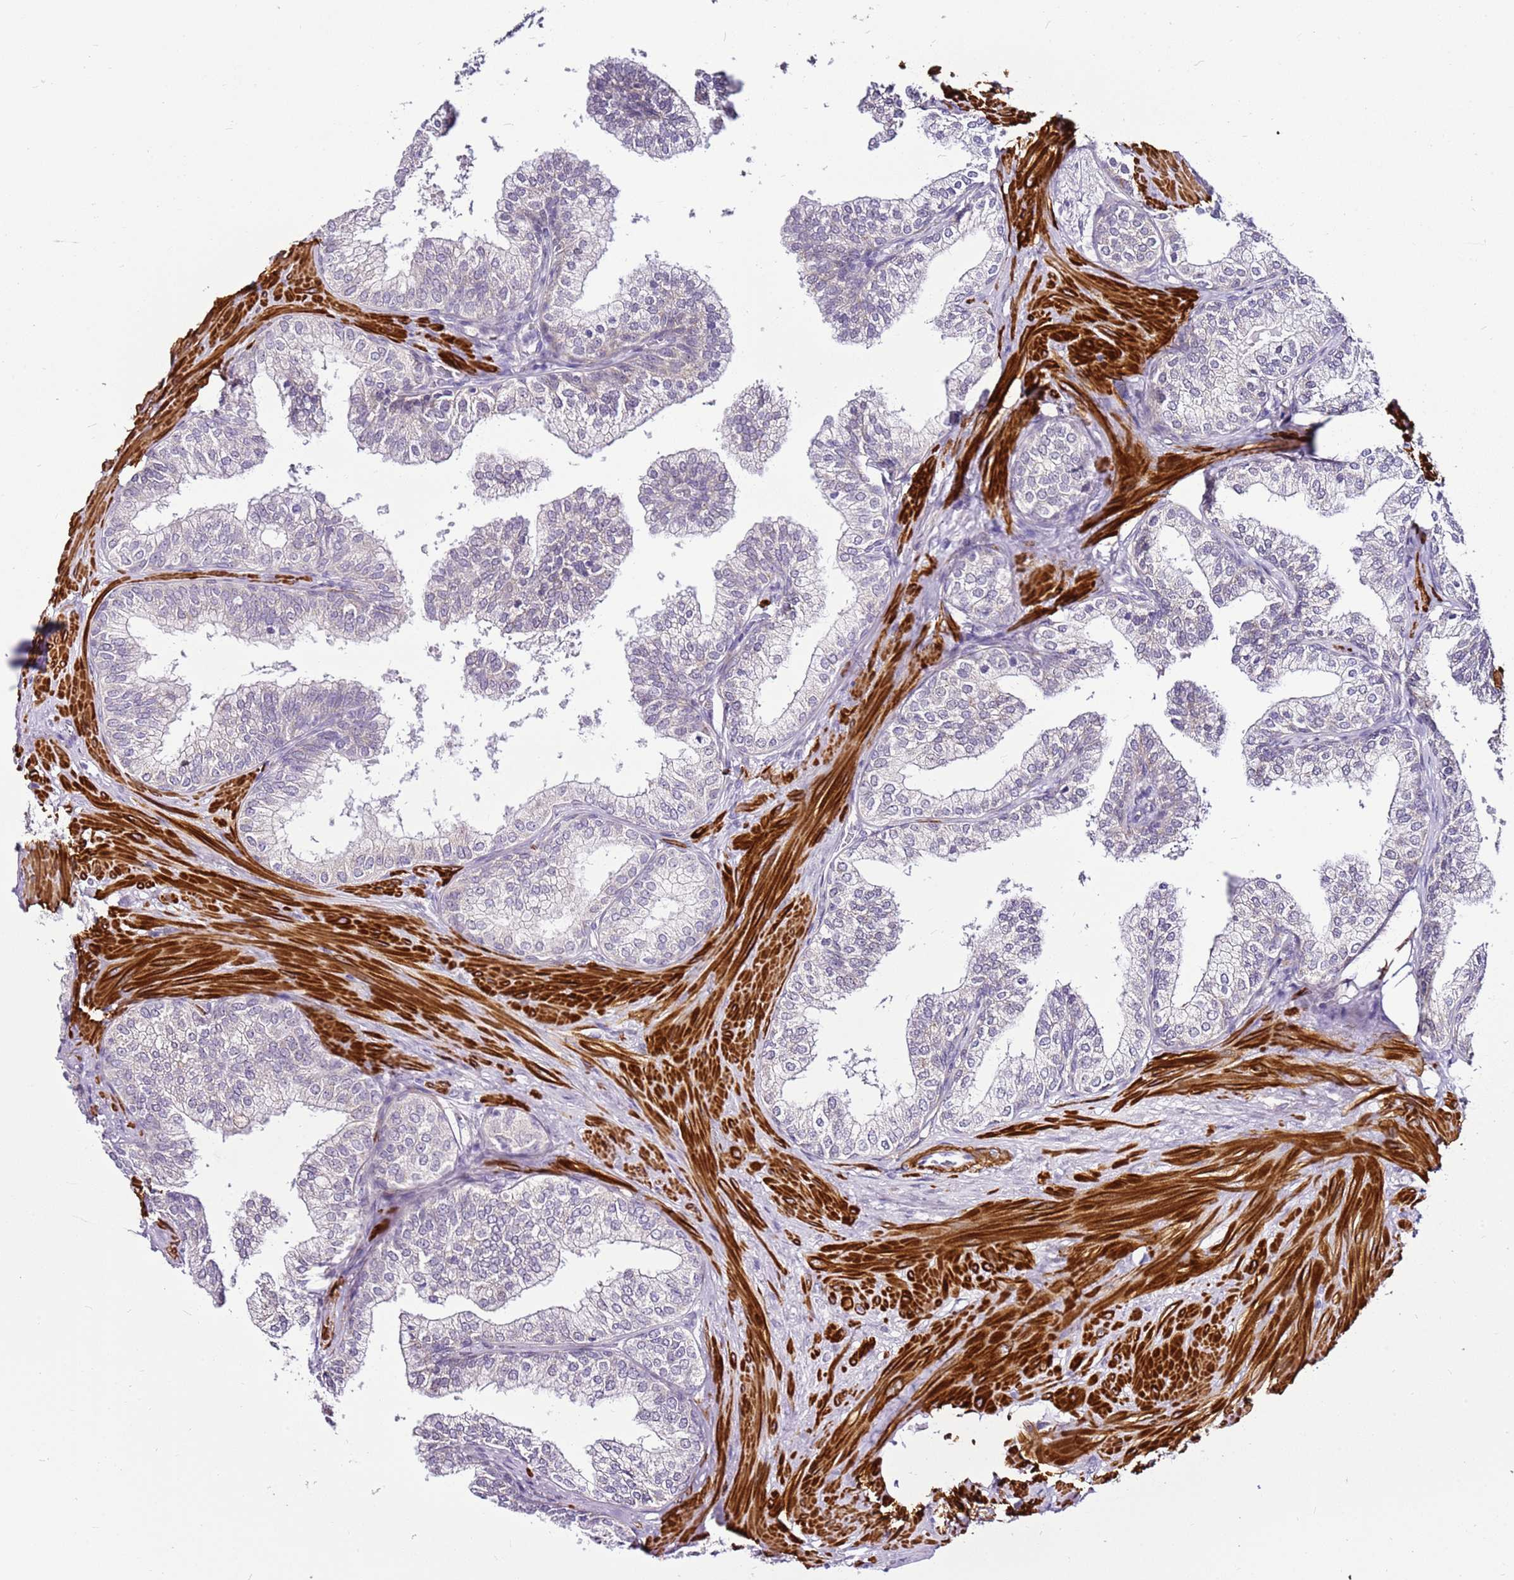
{"staining": {"intensity": "negative", "quantity": "none", "location": "none"}, "tissue": "prostate", "cell_type": "Glandular cells", "image_type": "normal", "snomed": [{"axis": "morphology", "description": "Normal tissue, NOS"}, {"axis": "topography", "description": "Prostate"}], "caption": "DAB immunohistochemical staining of normal prostate displays no significant positivity in glandular cells.", "gene": "SMIM4", "patient": {"sex": "male", "age": 60}}